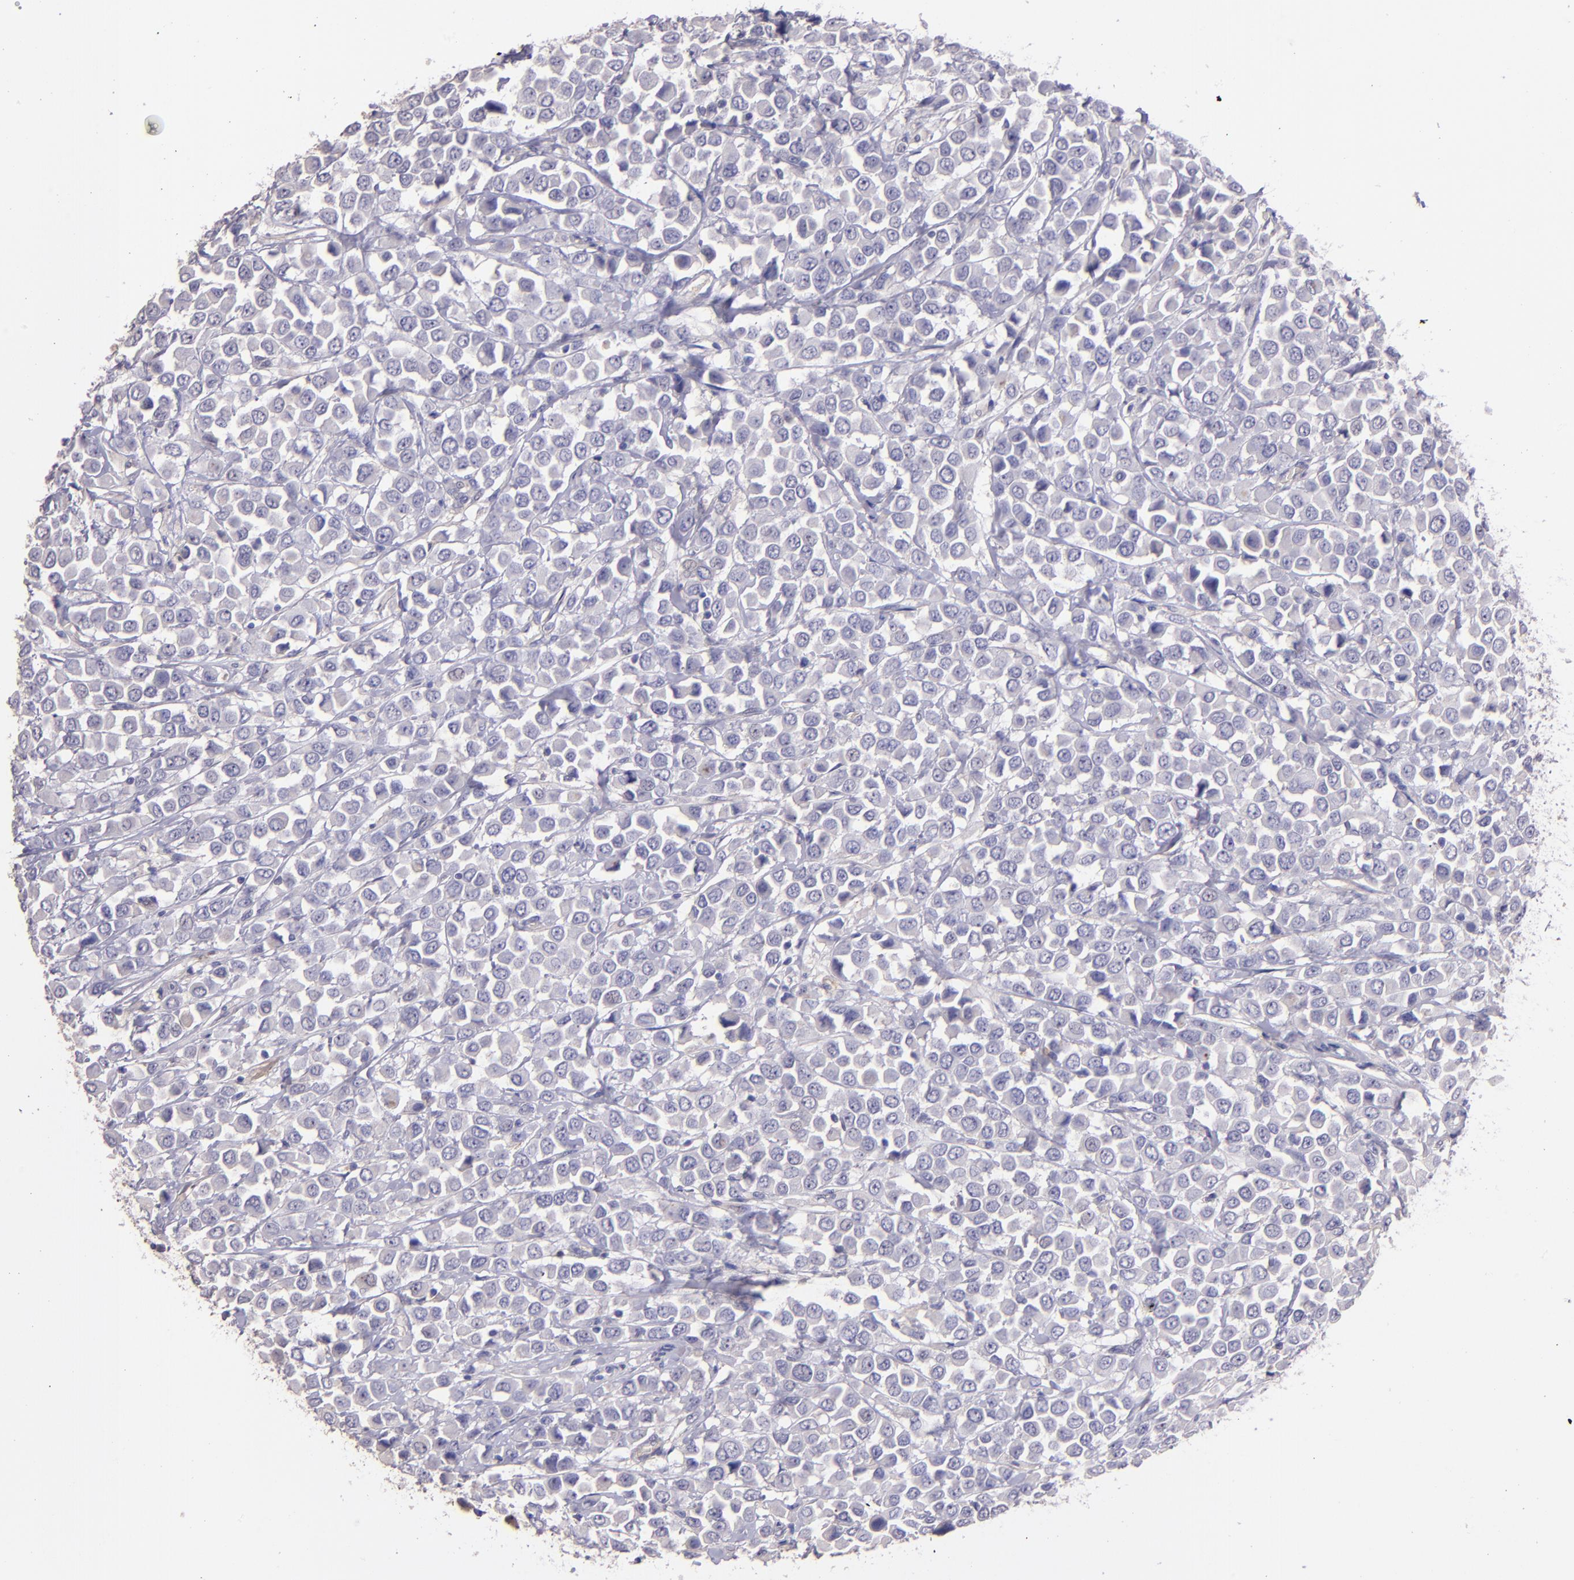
{"staining": {"intensity": "negative", "quantity": "none", "location": "none"}, "tissue": "breast cancer", "cell_type": "Tumor cells", "image_type": "cancer", "snomed": [{"axis": "morphology", "description": "Duct carcinoma"}, {"axis": "topography", "description": "Breast"}], "caption": "This is a micrograph of IHC staining of breast cancer, which shows no expression in tumor cells.", "gene": "PAPPA", "patient": {"sex": "female", "age": 61}}